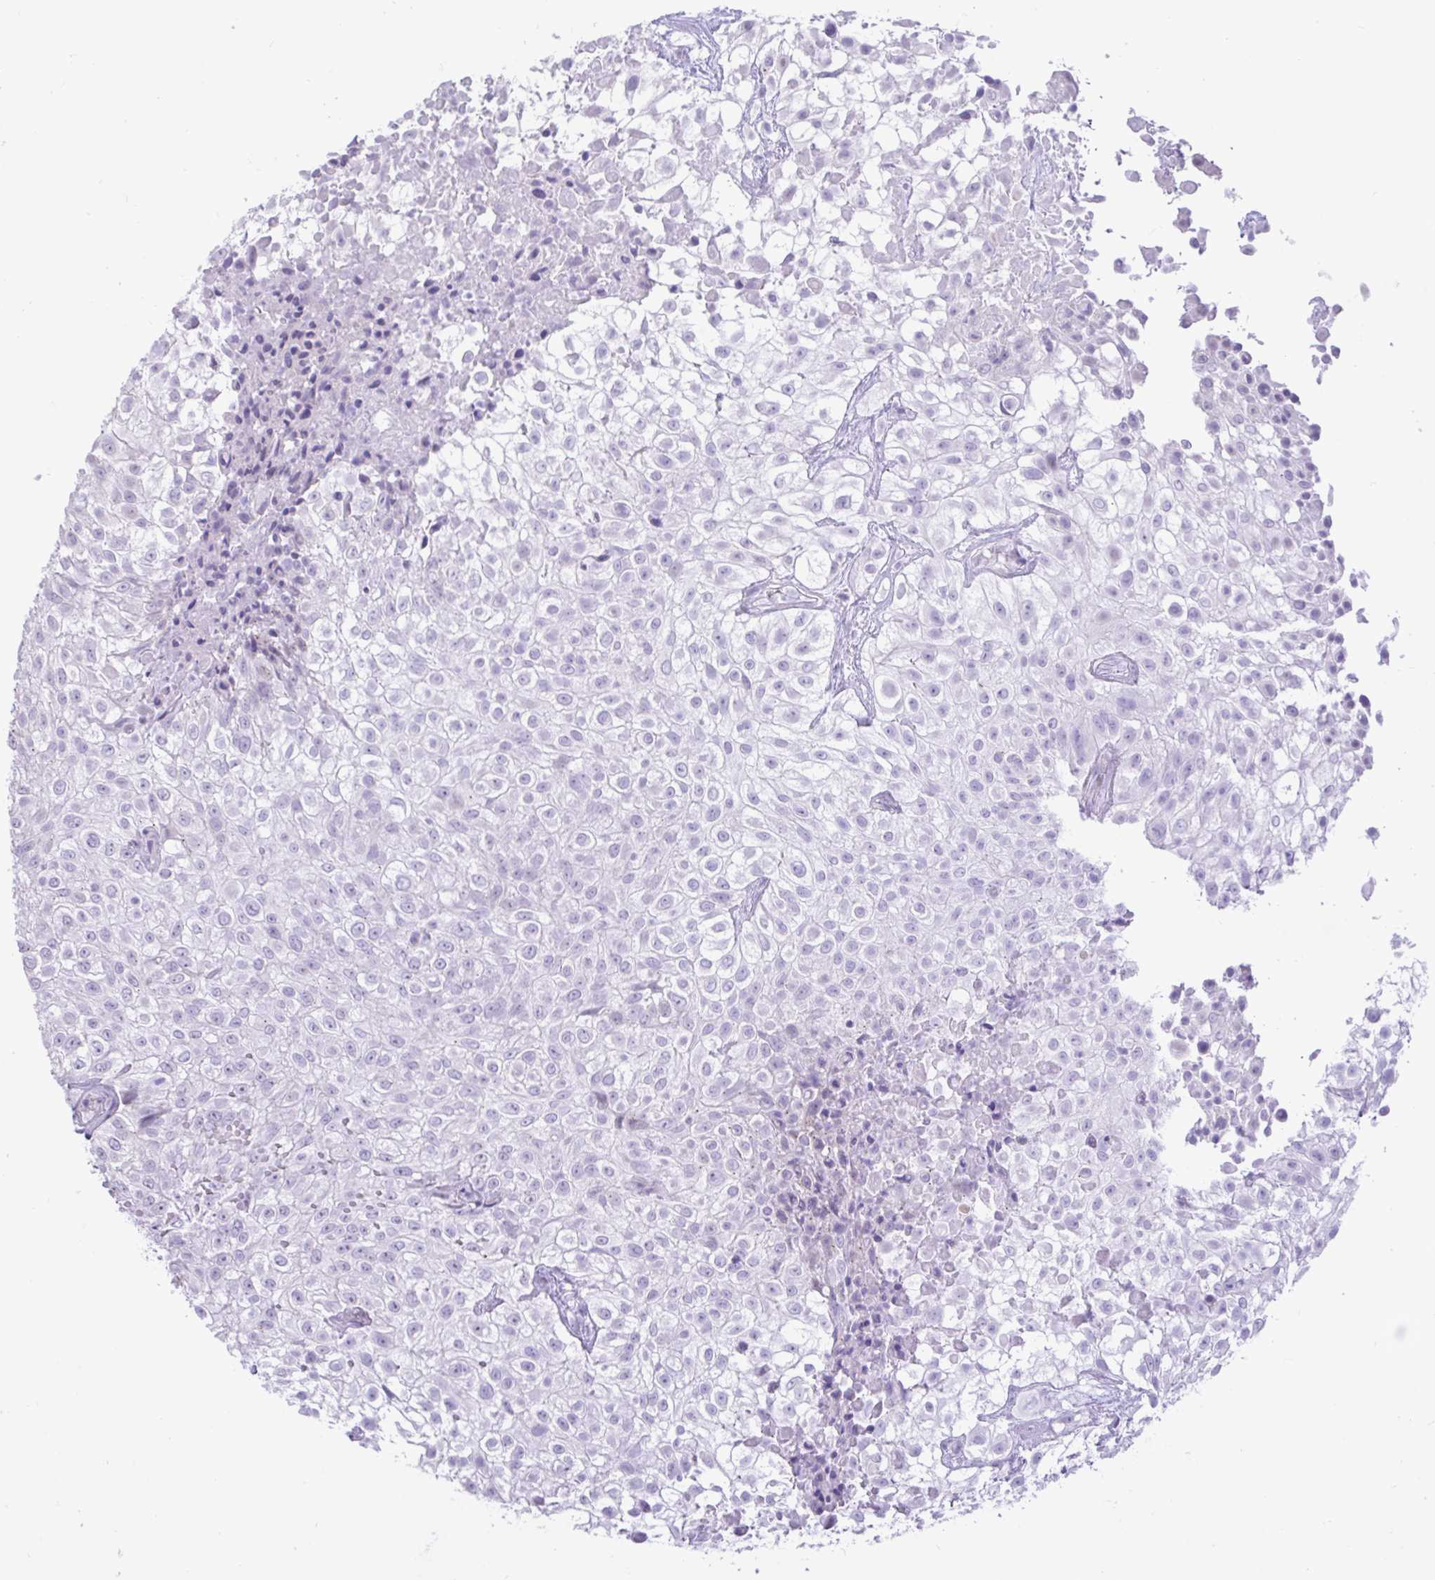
{"staining": {"intensity": "negative", "quantity": "none", "location": "none"}, "tissue": "urothelial cancer", "cell_type": "Tumor cells", "image_type": "cancer", "snomed": [{"axis": "morphology", "description": "Urothelial carcinoma, High grade"}, {"axis": "topography", "description": "Urinary bladder"}], "caption": "IHC micrograph of urothelial cancer stained for a protein (brown), which demonstrates no staining in tumor cells.", "gene": "REEP1", "patient": {"sex": "male", "age": 56}}